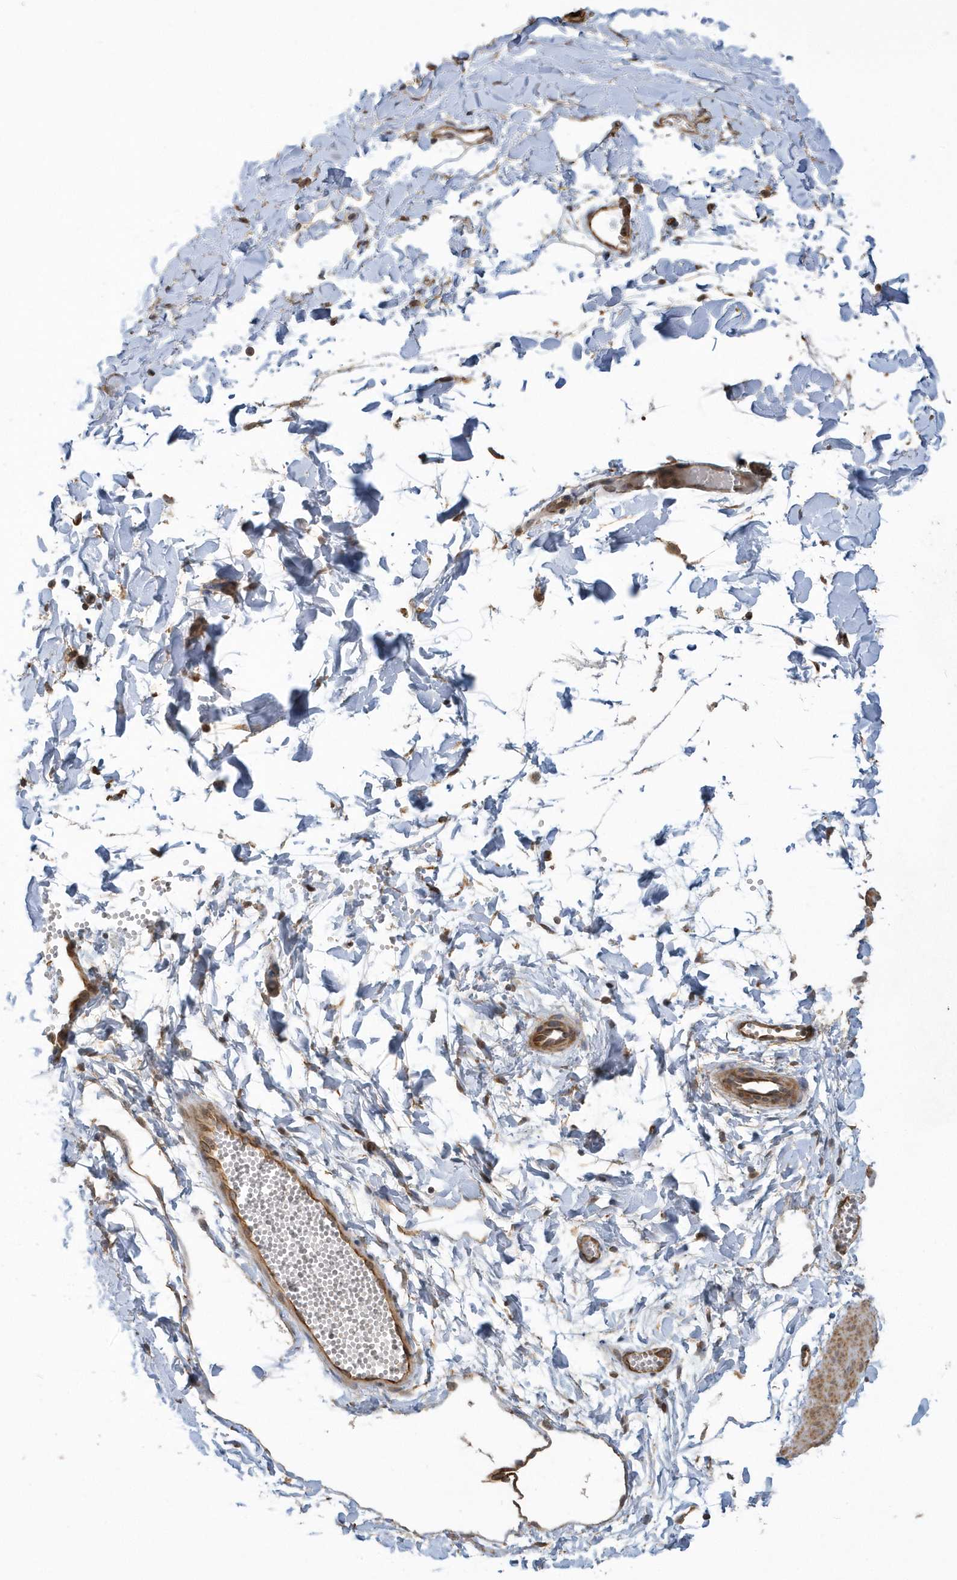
{"staining": {"intensity": "weak", "quantity": ">75%", "location": "cytoplasmic/membranous"}, "tissue": "adipose tissue", "cell_type": "Adipocytes", "image_type": "normal", "snomed": [{"axis": "morphology", "description": "Normal tissue, NOS"}, {"axis": "topography", "description": "Gallbladder"}, {"axis": "topography", "description": "Peripheral nerve tissue"}], "caption": "Approximately >75% of adipocytes in benign adipose tissue show weak cytoplasmic/membranous protein staining as visualized by brown immunohistochemical staining.", "gene": "THG1L", "patient": {"sex": "male", "age": 38}}